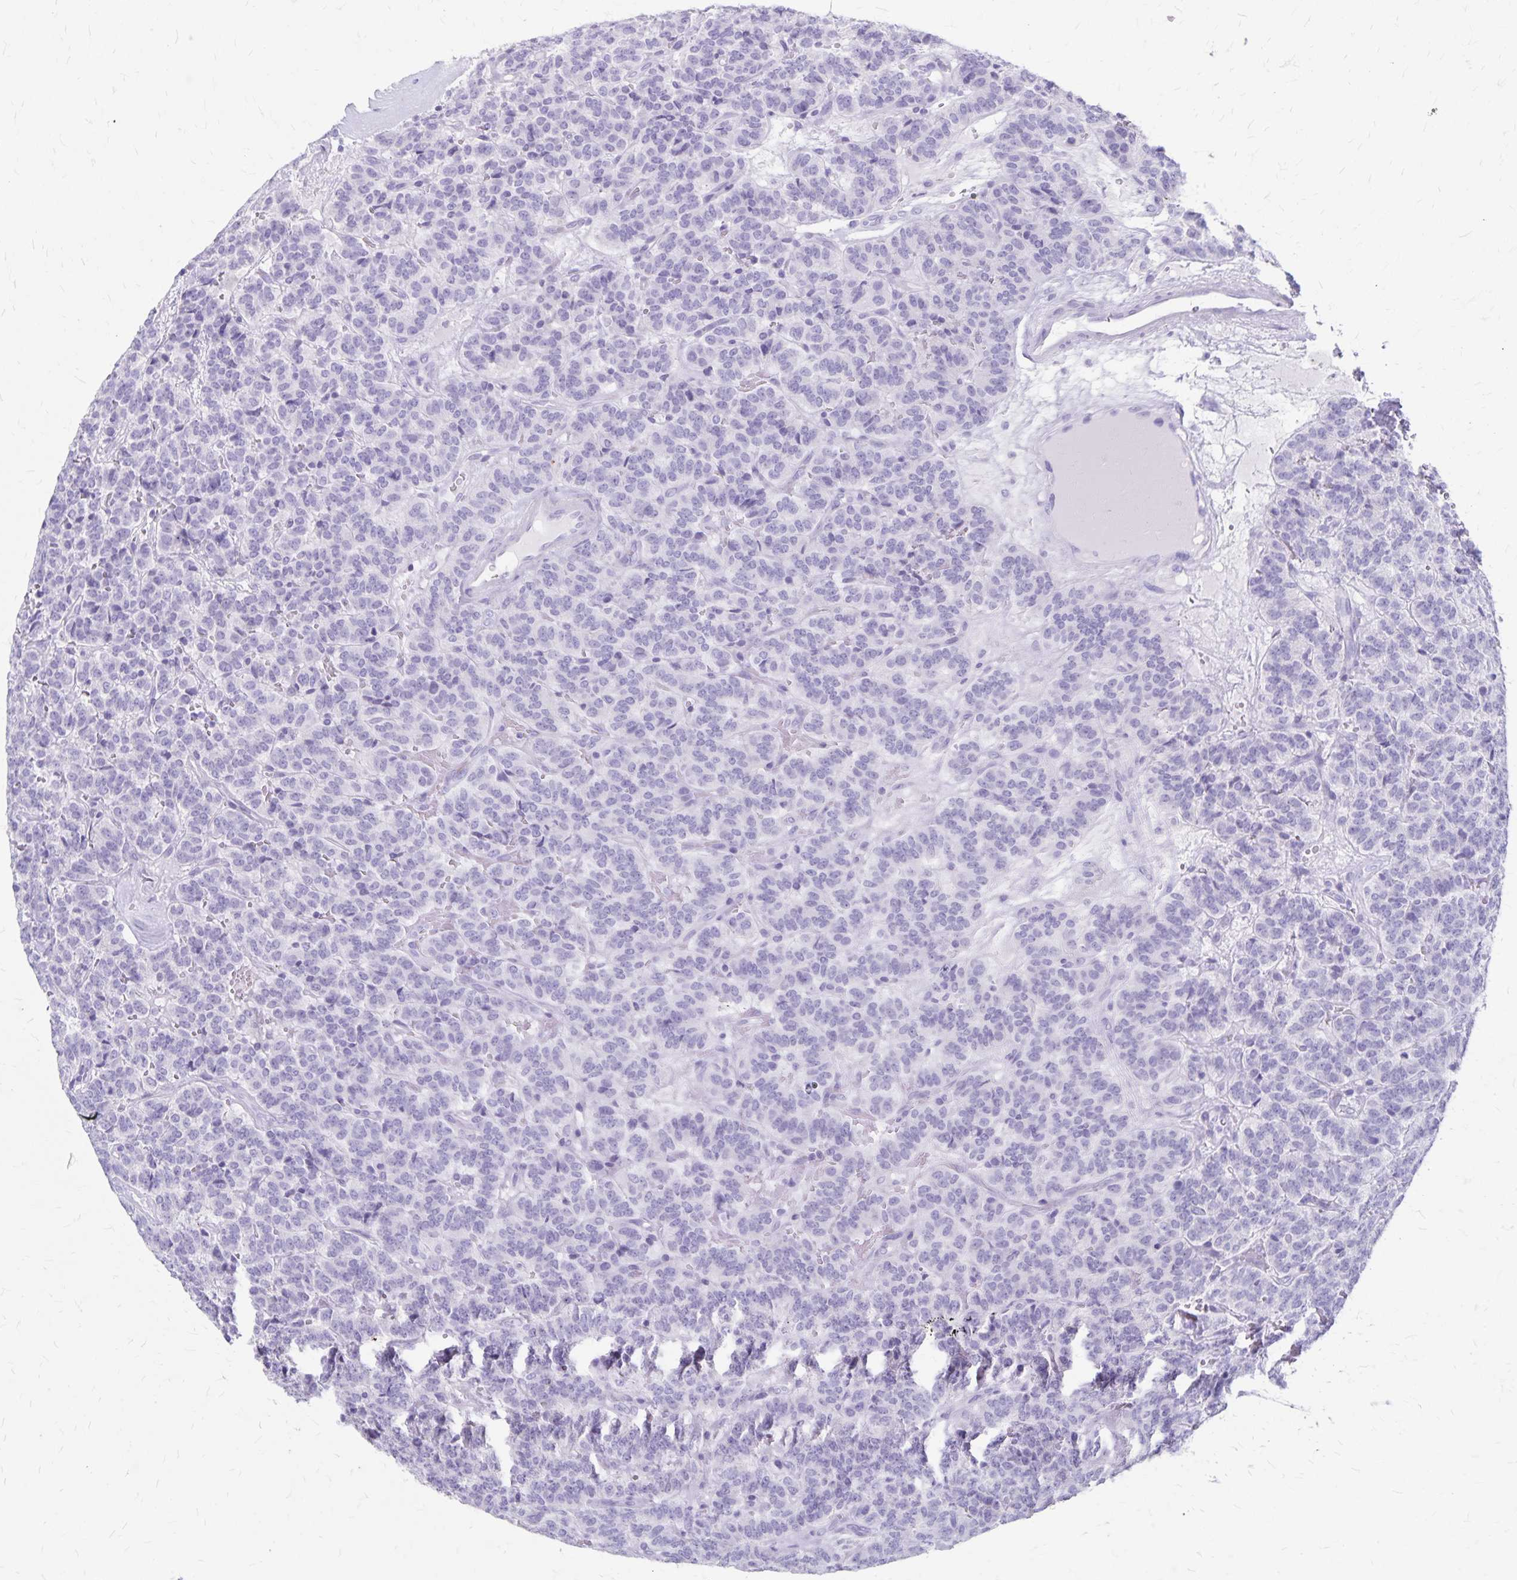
{"staining": {"intensity": "negative", "quantity": "none", "location": "none"}, "tissue": "carcinoid", "cell_type": "Tumor cells", "image_type": "cancer", "snomed": [{"axis": "morphology", "description": "Carcinoid, malignant, NOS"}, {"axis": "topography", "description": "Pancreas"}], "caption": "Immunohistochemistry (IHC) of human malignant carcinoid demonstrates no positivity in tumor cells.", "gene": "GPBAR1", "patient": {"sex": "male", "age": 36}}